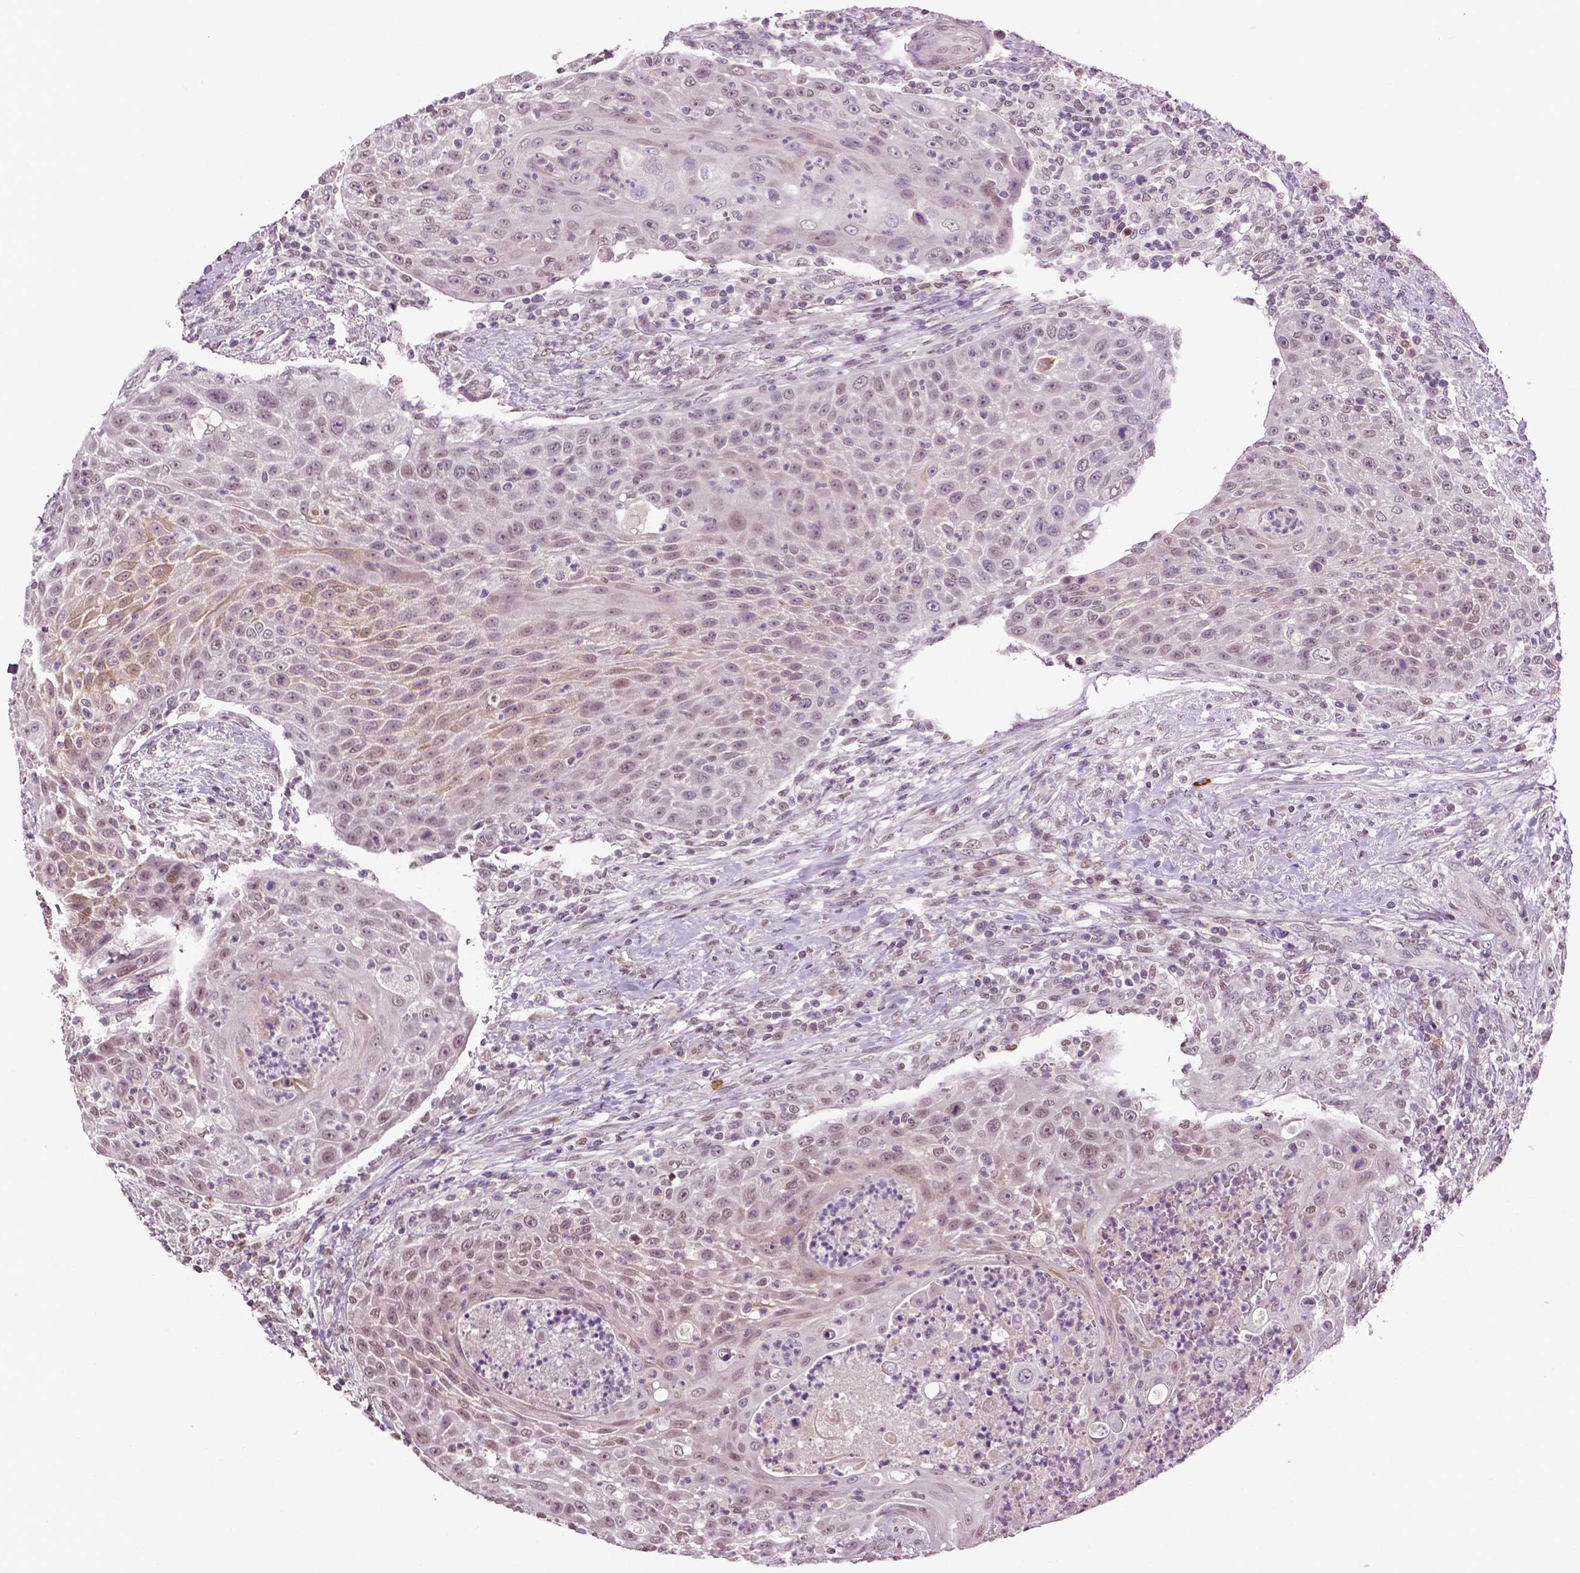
{"staining": {"intensity": "weak", "quantity": "<25%", "location": "cytoplasmic/membranous,nuclear"}, "tissue": "head and neck cancer", "cell_type": "Tumor cells", "image_type": "cancer", "snomed": [{"axis": "morphology", "description": "Squamous cell carcinoma, NOS"}, {"axis": "topography", "description": "Head-Neck"}], "caption": "An immunohistochemistry (IHC) image of squamous cell carcinoma (head and neck) is shown. There is no staining in tumor cells of squamous cell carcinoma (head and neck).", "gene": "DLX5", "patient": {"sex": "male", "age": 69}}